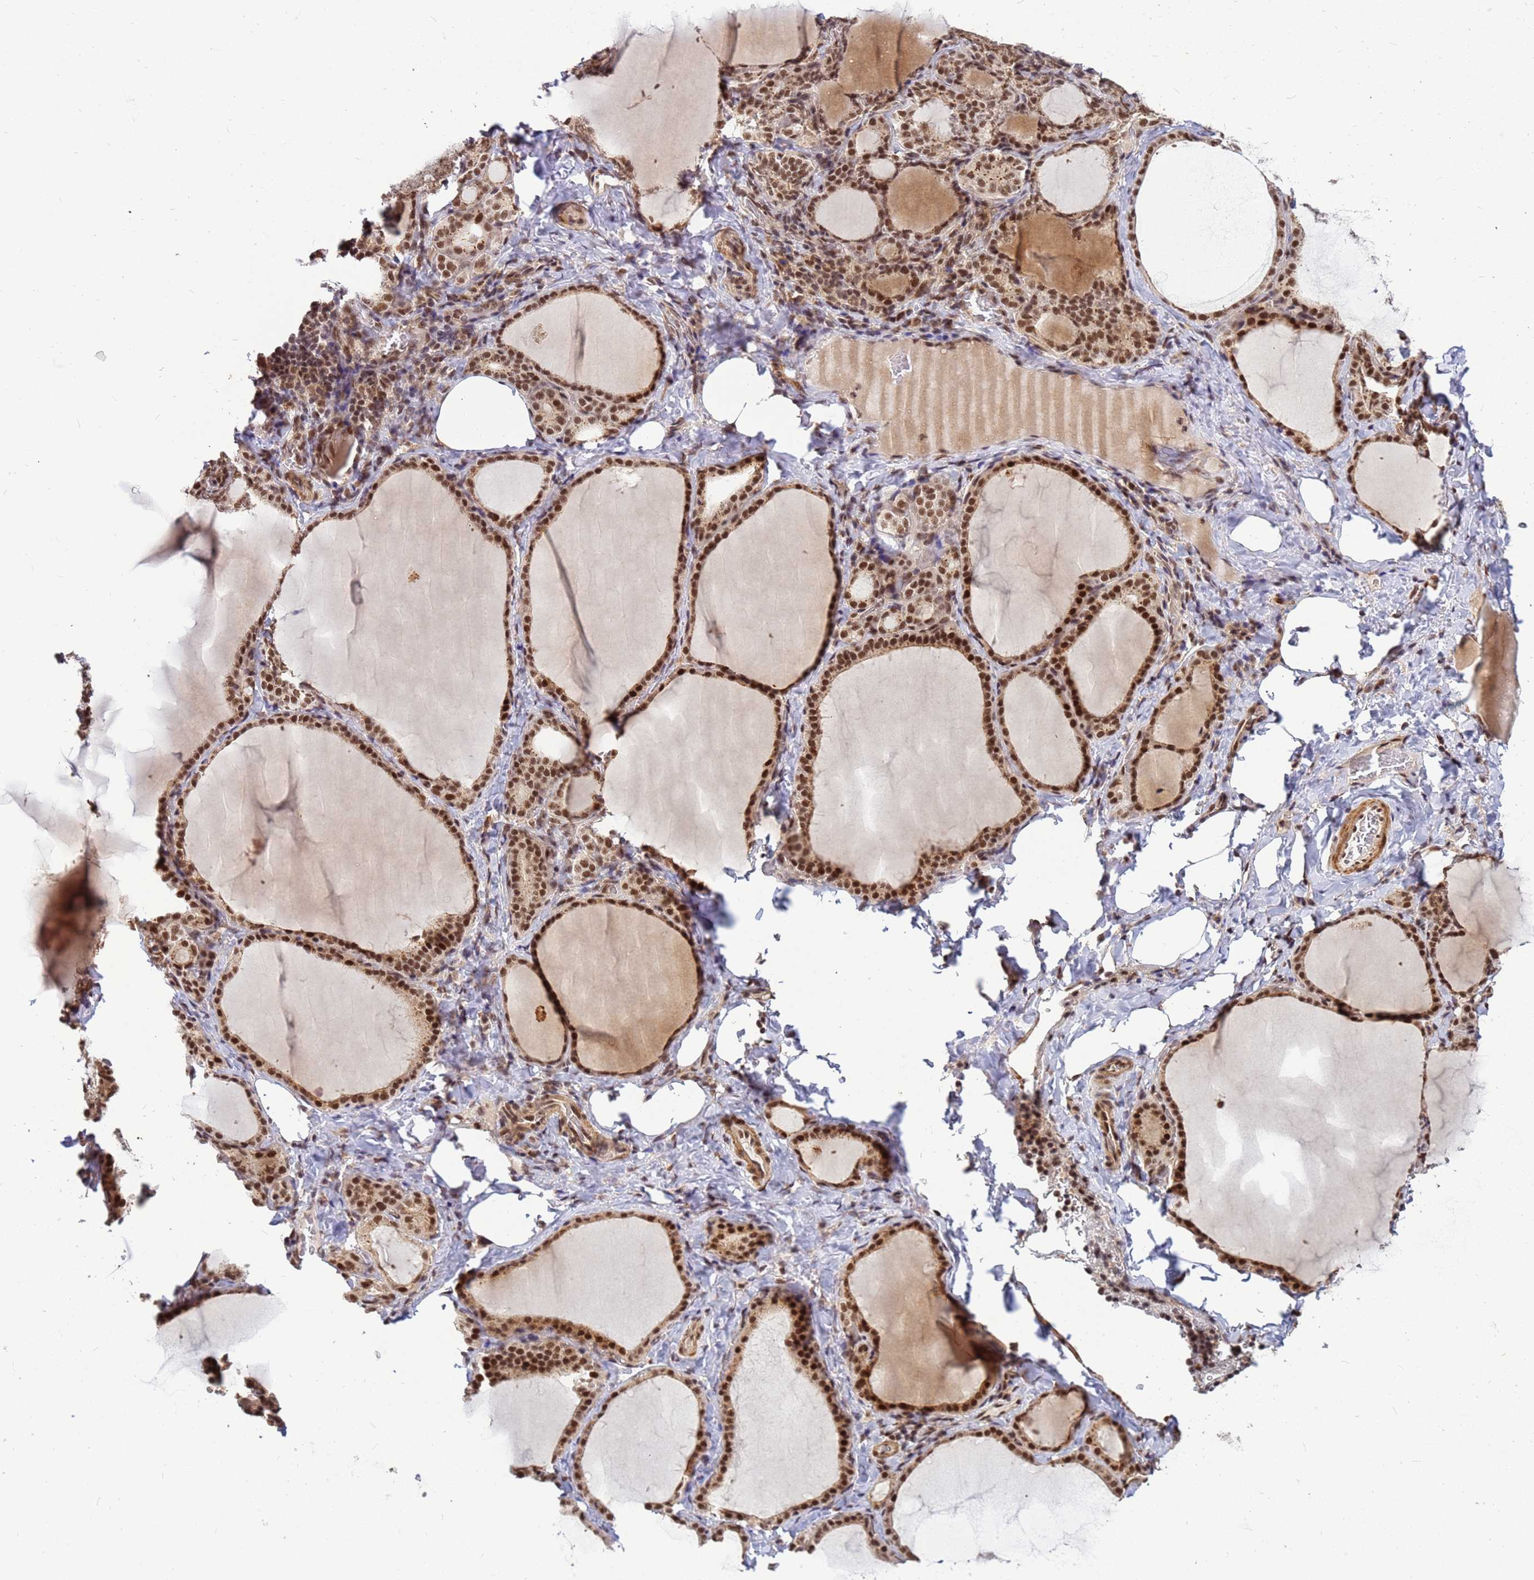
{"staining": {"intensity": "strong", "quantity": ">75%", "location": "cytoplasmic/membranous,nuclear"}, "tissue": "thyroid gland", "cell_type": "Glandular cells", "image_type": "normal", "snomed": [{"axis": "morphology", "description": "Normal tissue, NOS"}, {"axis": "topography", "description": "Thyroid gland"}], "caption": "Protein positivity by immunohistochemistry exhibits strong cytoplasmic/membranous,nuclear positivity in about >75% of glandular cells in benign thyroid gland. (Stains: DAB (3,3'-diaminobenzidine) in brown, nuclei in blue, Microscopy: brightfield microscopy at high magnification).", "gene": "NCBP2", "patient": {"sex": "female", "age": 39}}